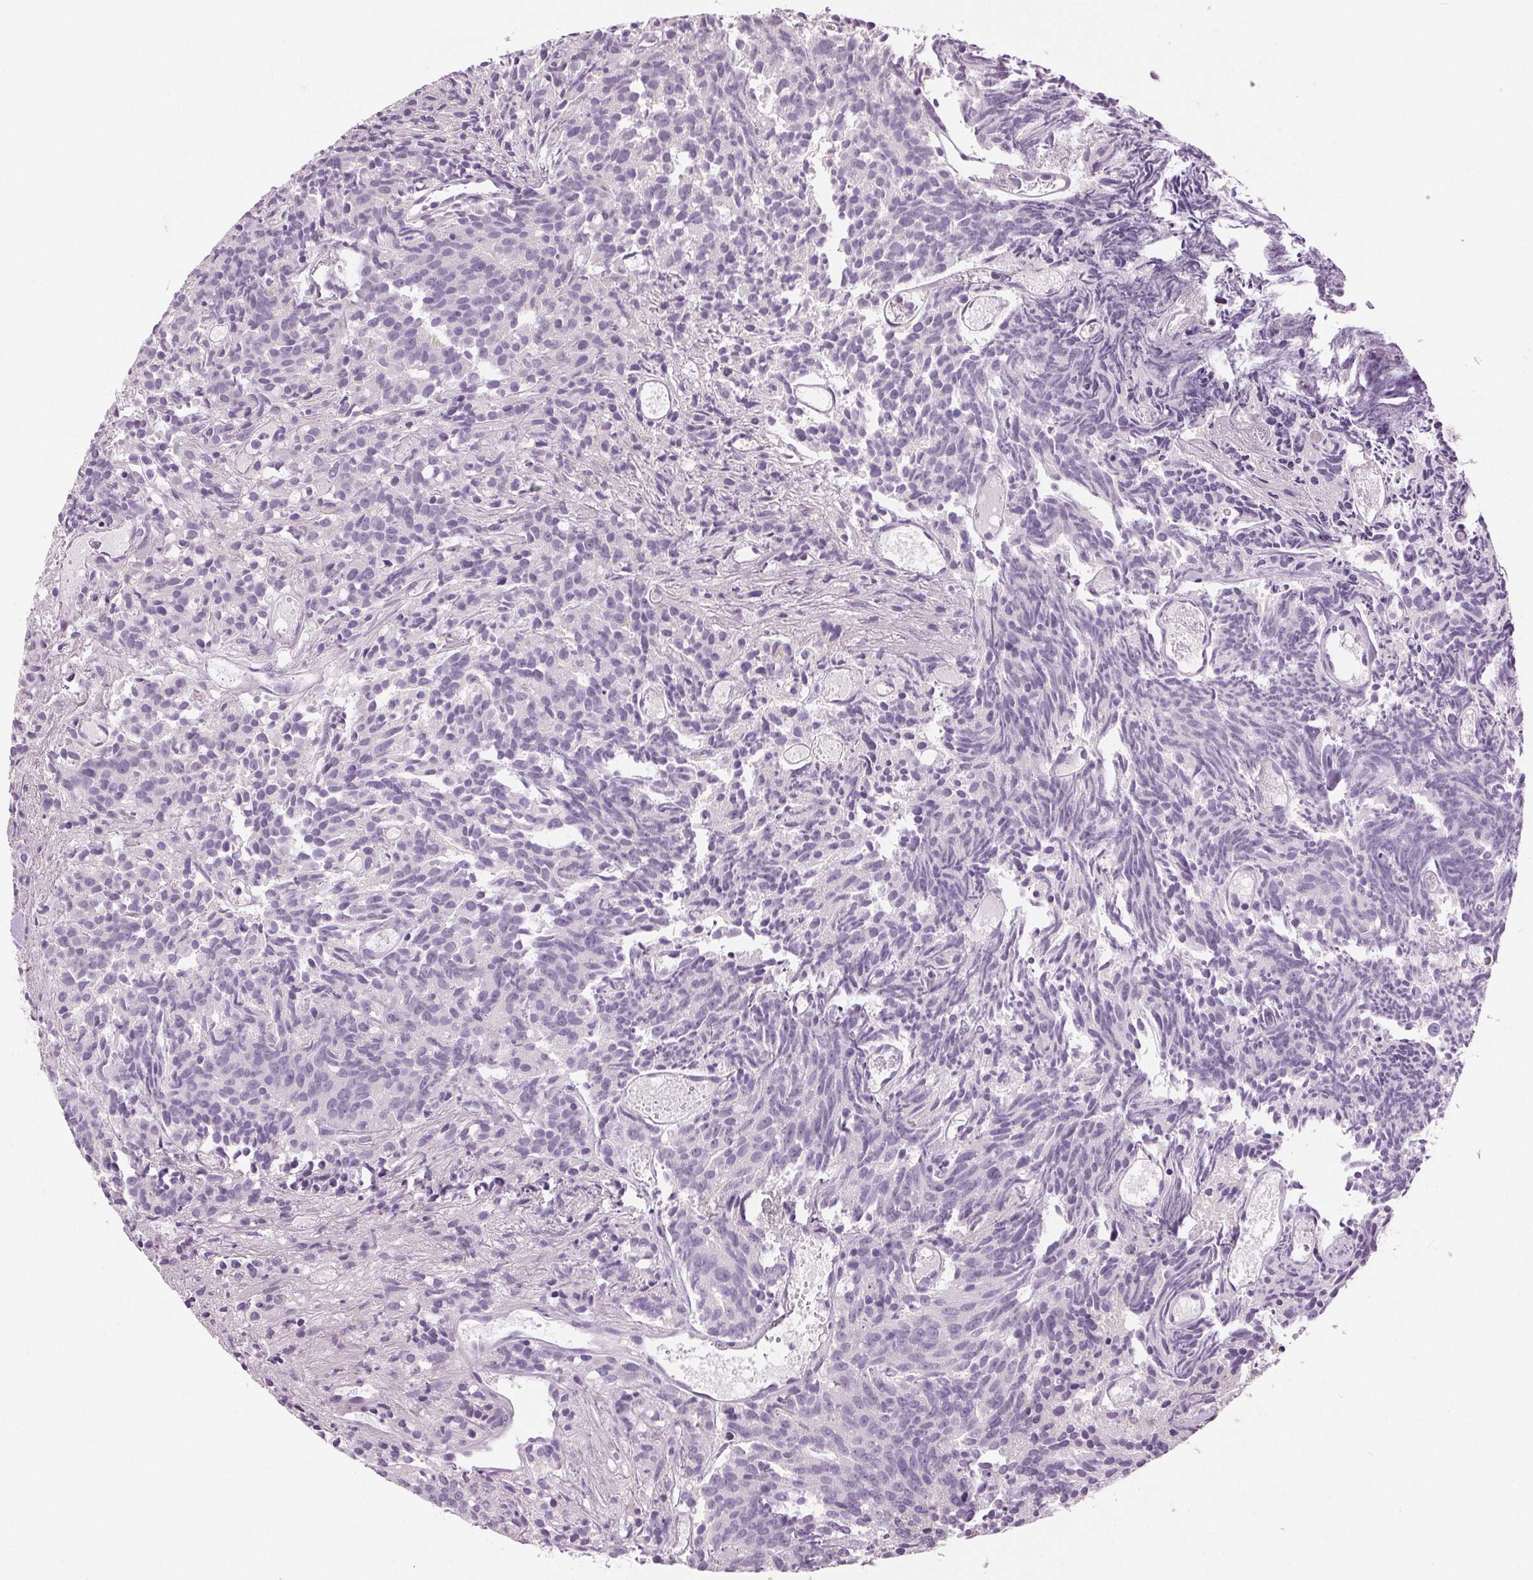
{"staining": {"intensity": "negative", "quantity": "none", "location": "none"}, "tissue": "prostate cancer", "cell_type": "Tumor cells", "image_type": "cancer", "snomed": [{"axis": "morphology", "description": "Adenocarcinoma, High grade"}, {"axis": "topography", "description": "Prostate"}], "caption": "Prostate adenocarcinoma (high-grade) was stained to show a protein in brown. There is no significant expression in tumor cells.", "gene": "MISP", "patient": {"sex": "male", "age": 58}}